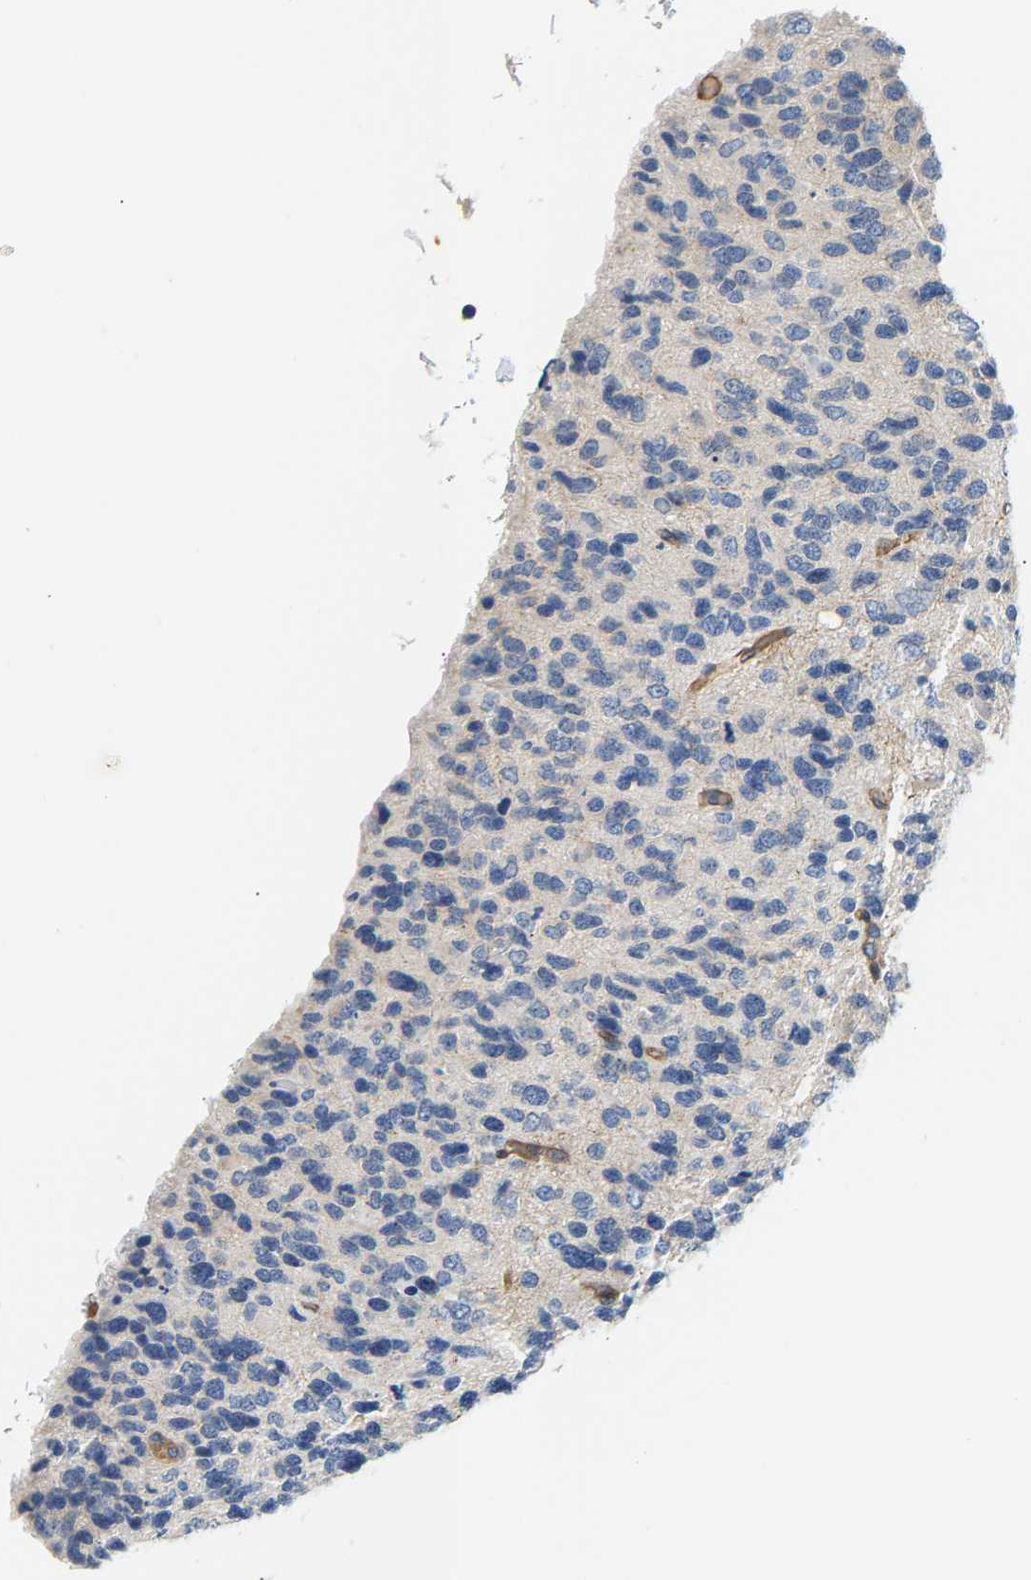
{"staining": {"intensity": "negative", "quantity": "none", "location": "none"}, "tissue": "glioma", "cell_type": "Tumor cells", "image_type": "cancer", "snomed": [{"axis": "morphology", "description": "Glioma, malignant, High grade"}, {"axis": "topography", "description": "Brain"}], "caption": "Photomicrograph shows no significant protein positivity in tumor cells of glioma.", "gene": "PAWR", "patient": {"sex": "female", "age": 58}}